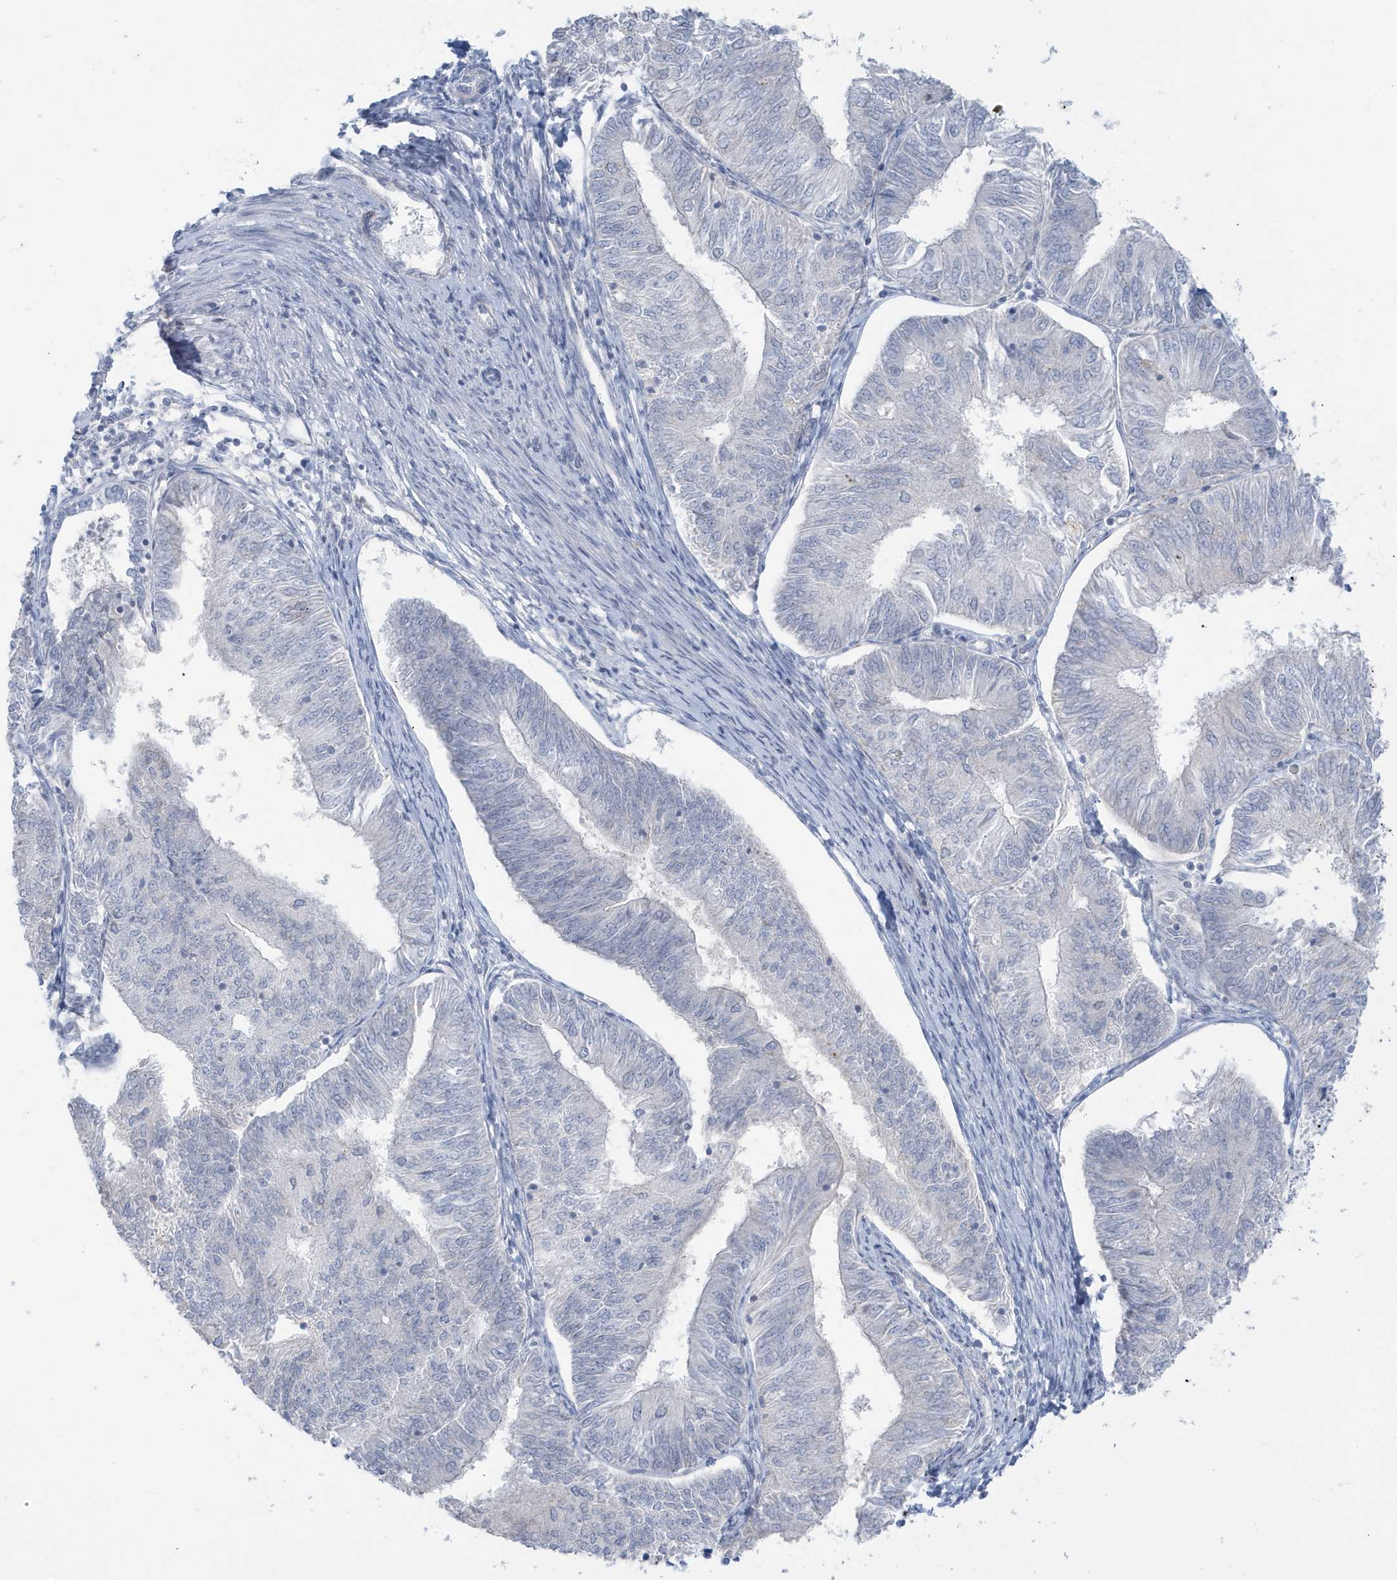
{"staining": {"intensity": "negative", "quantity": "none", "location": "none"}, "tissue": "endometrial cancer", "cell_type": "Tumor cells", "image_type": "cancer", "snomed": [{"axis": "morphology", "description": "Adenocarcinoma, NOS"}, {"axis": "topography", "description": "Endometrium"}], "caption": "An immunohistochemistry (IHC) photomicrograph of endometrial adenocarcinoma is shown. There is no staining in tumor cells of endometrial adenocarcinoma.", "gene": "PERM1", "patient": {"sex": "female", "age": 58}}